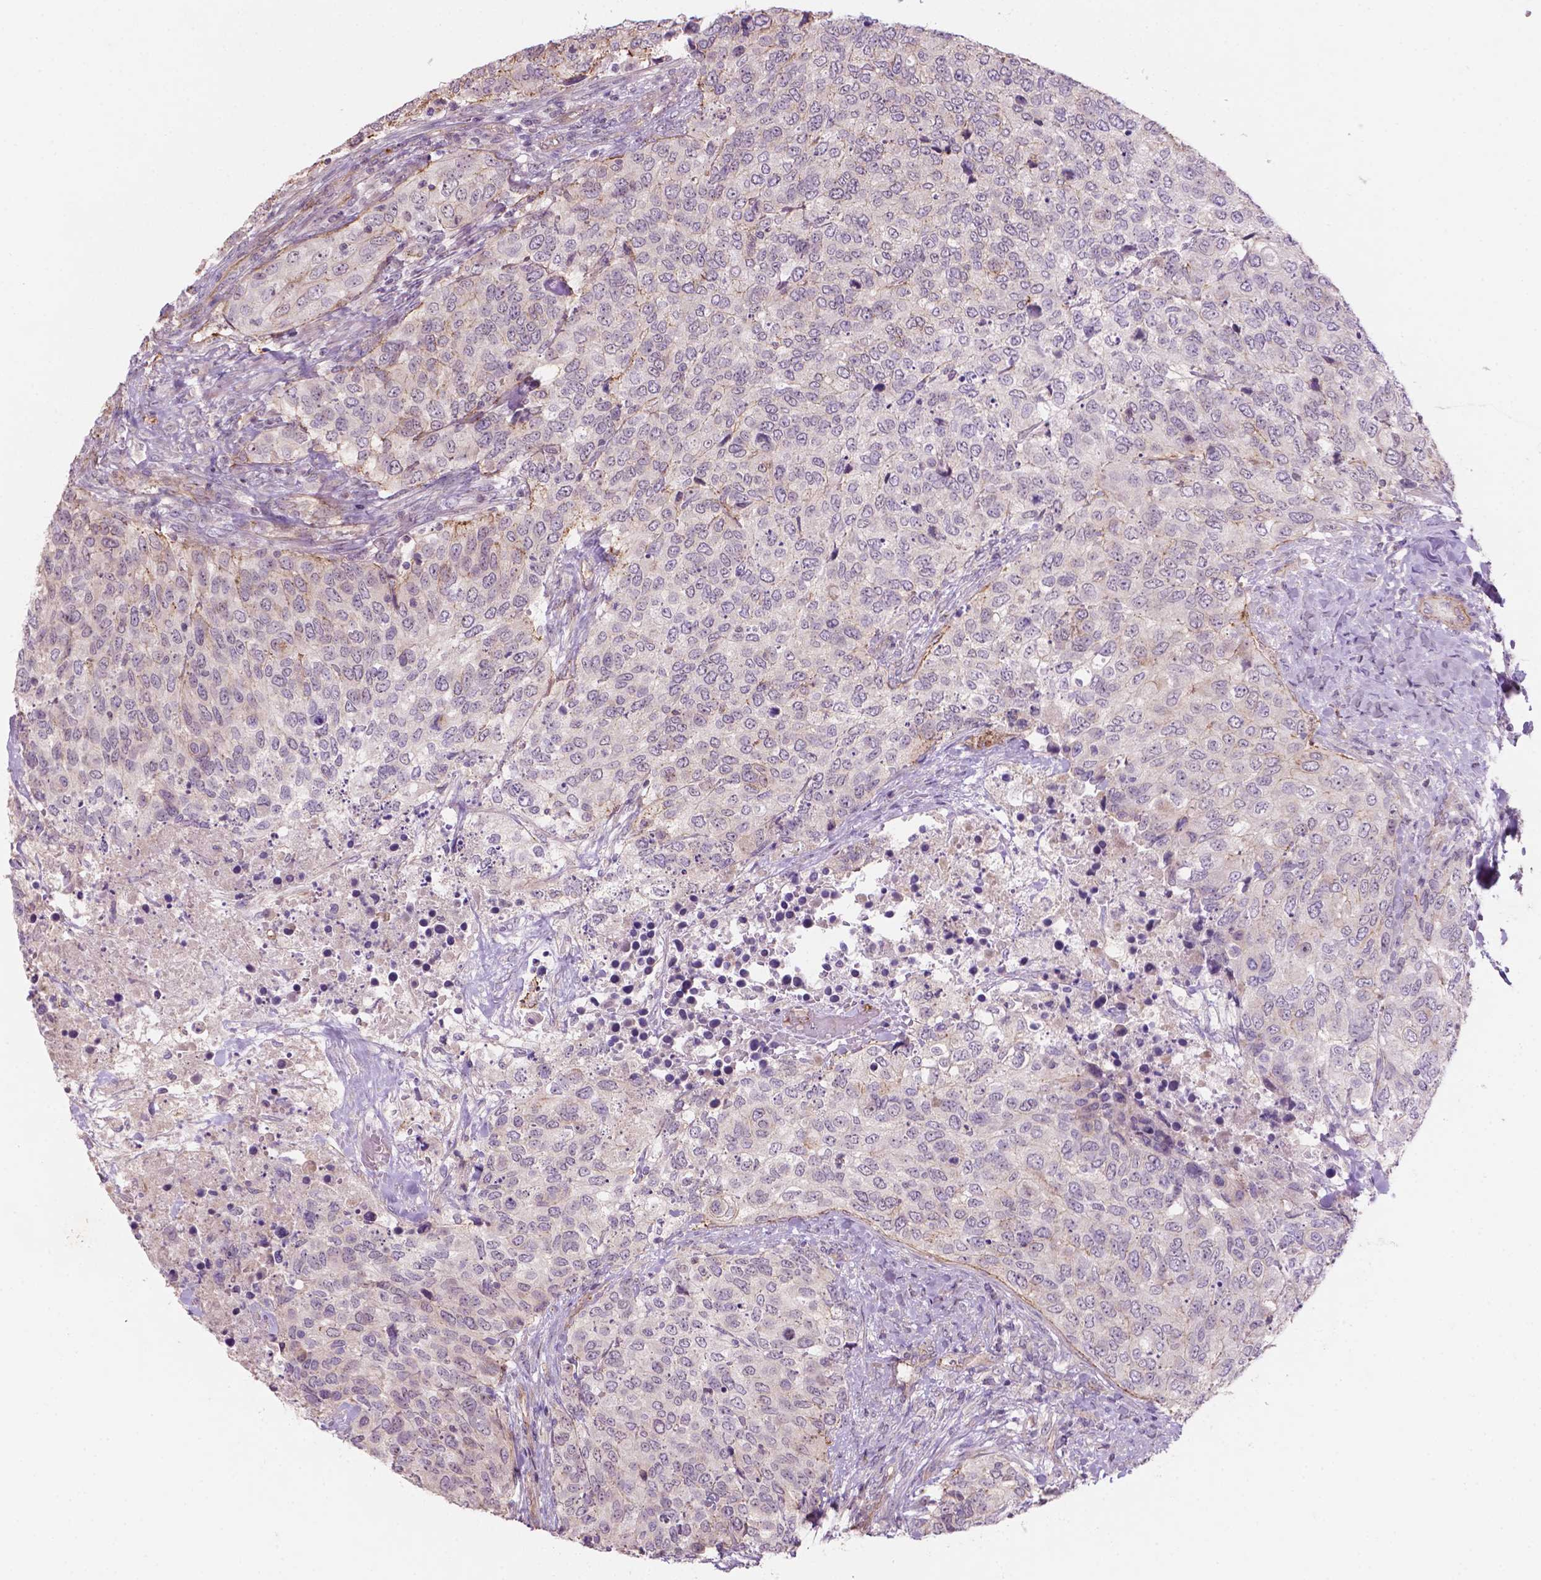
{"staining": {"intensity": "negative", "quantity": "none", "location": "none"}, "tissue": "urothelial cancer", "cell_type": "Tumor cells", "image_type": "cancer", "snomed": [{"axis": "morphology", "description": "Urothelial carcinoma, High grade"}, {"axis": "topography", "description": "Urinary bladder"}], "caption": "Immunohistochemical staining of human urothelial carcinoma (high-grade) shows no significant positivity in tumor cells. The staining was performed using DAB to visualize the protein expression in brown, while the nuclei were stained in blue with hematoxylin (Magnification: 20x).", "gene": "ARL5C", "patient": {"sex": "female", "age": 78}}